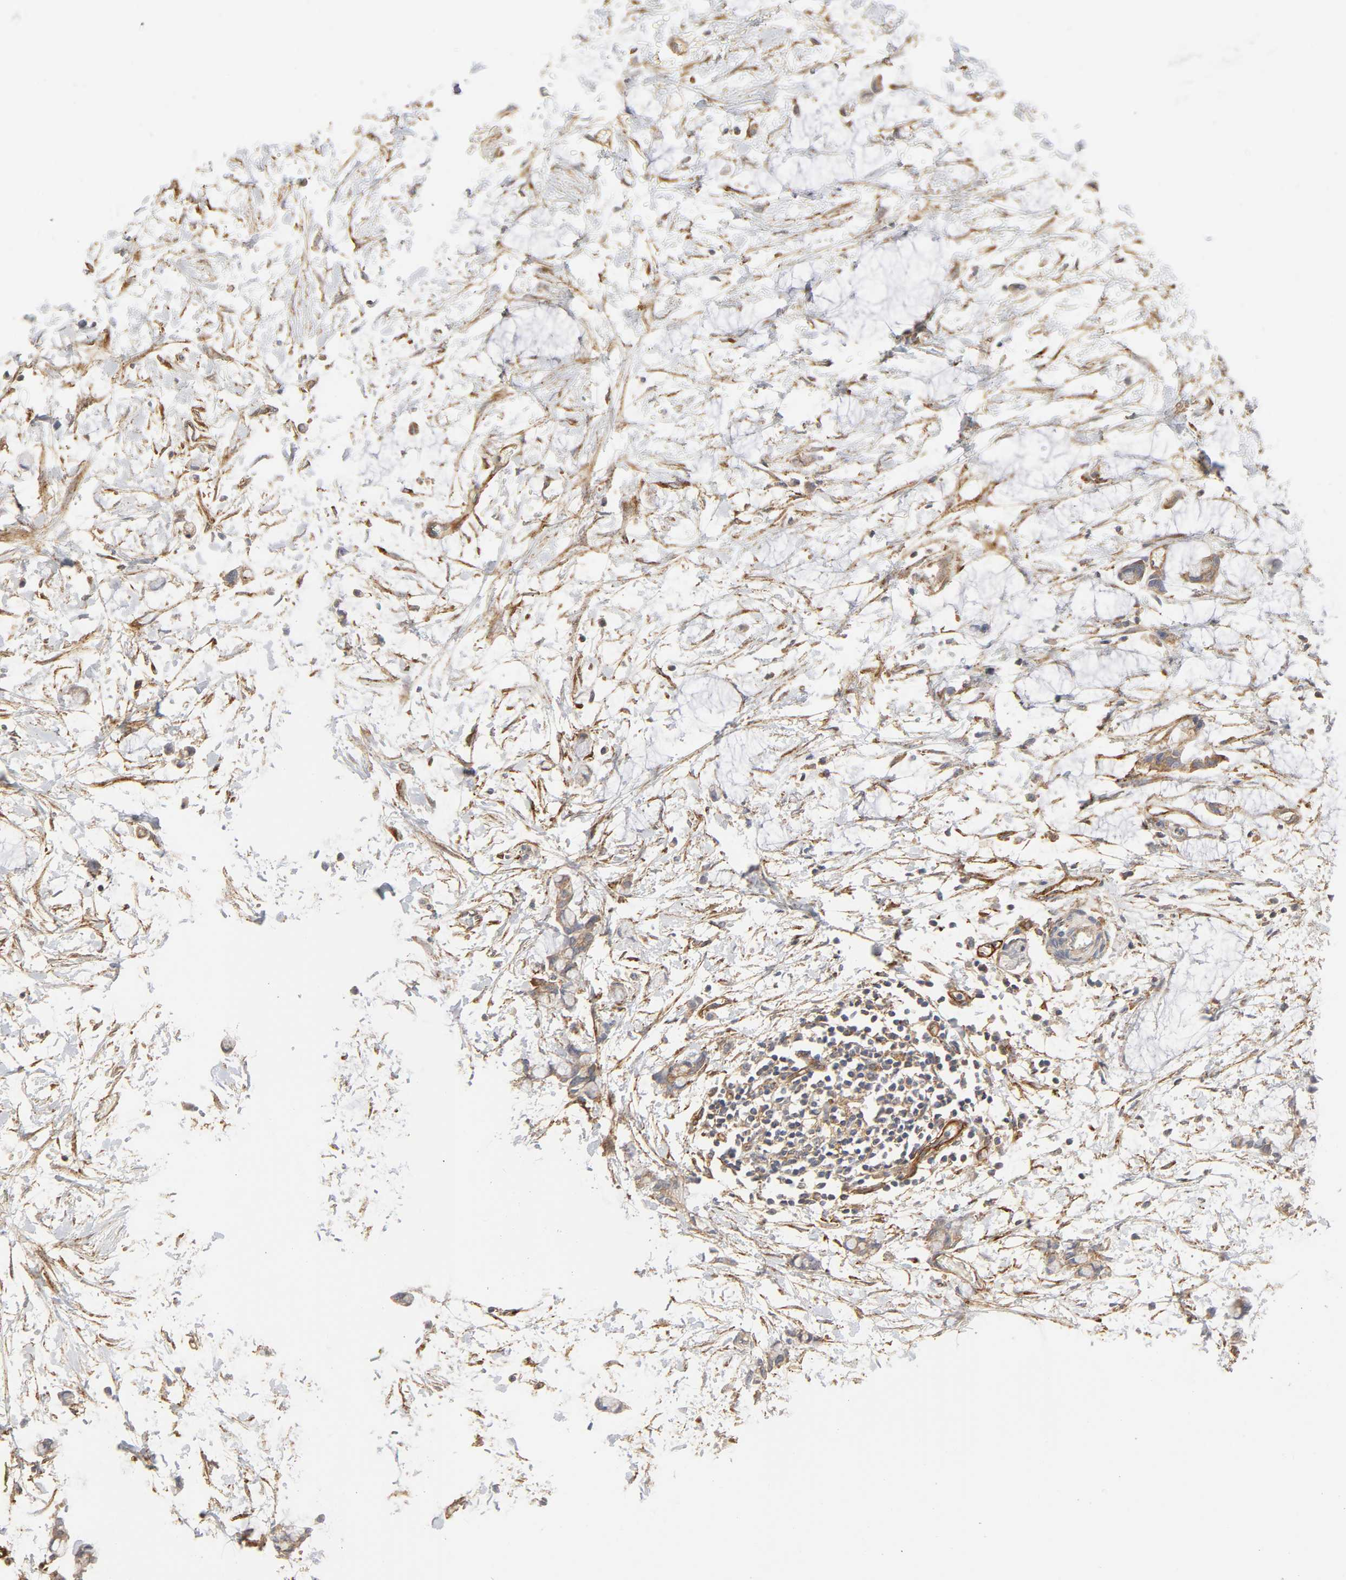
{"staining": {"intensity": "moderate", "quantity": ">75%", "location": "cytoplasmic/membranous"}, "tissue": "colorectal cancer", "cell_type": "Tumor cells", "image_type": "cancer", "snomed": [{"axis": "morphology", "description": "Normal tissue, NOS"}, {"axis": "morphology", "description": "Adenocarcinoma, NOS"}, {"axis": "topography", "description": "Colon"}, {"axis": "topography", "description": "Peripheral nerve tissue"}], "caption": "Tumor cells display medium levels of moderate cytoplasmic/membranous expression in approximately >75% of cells in adenocarcinoma (colorectal).", "gene": "AP2A1", "patient": {"sex": "male", "age": 14}}